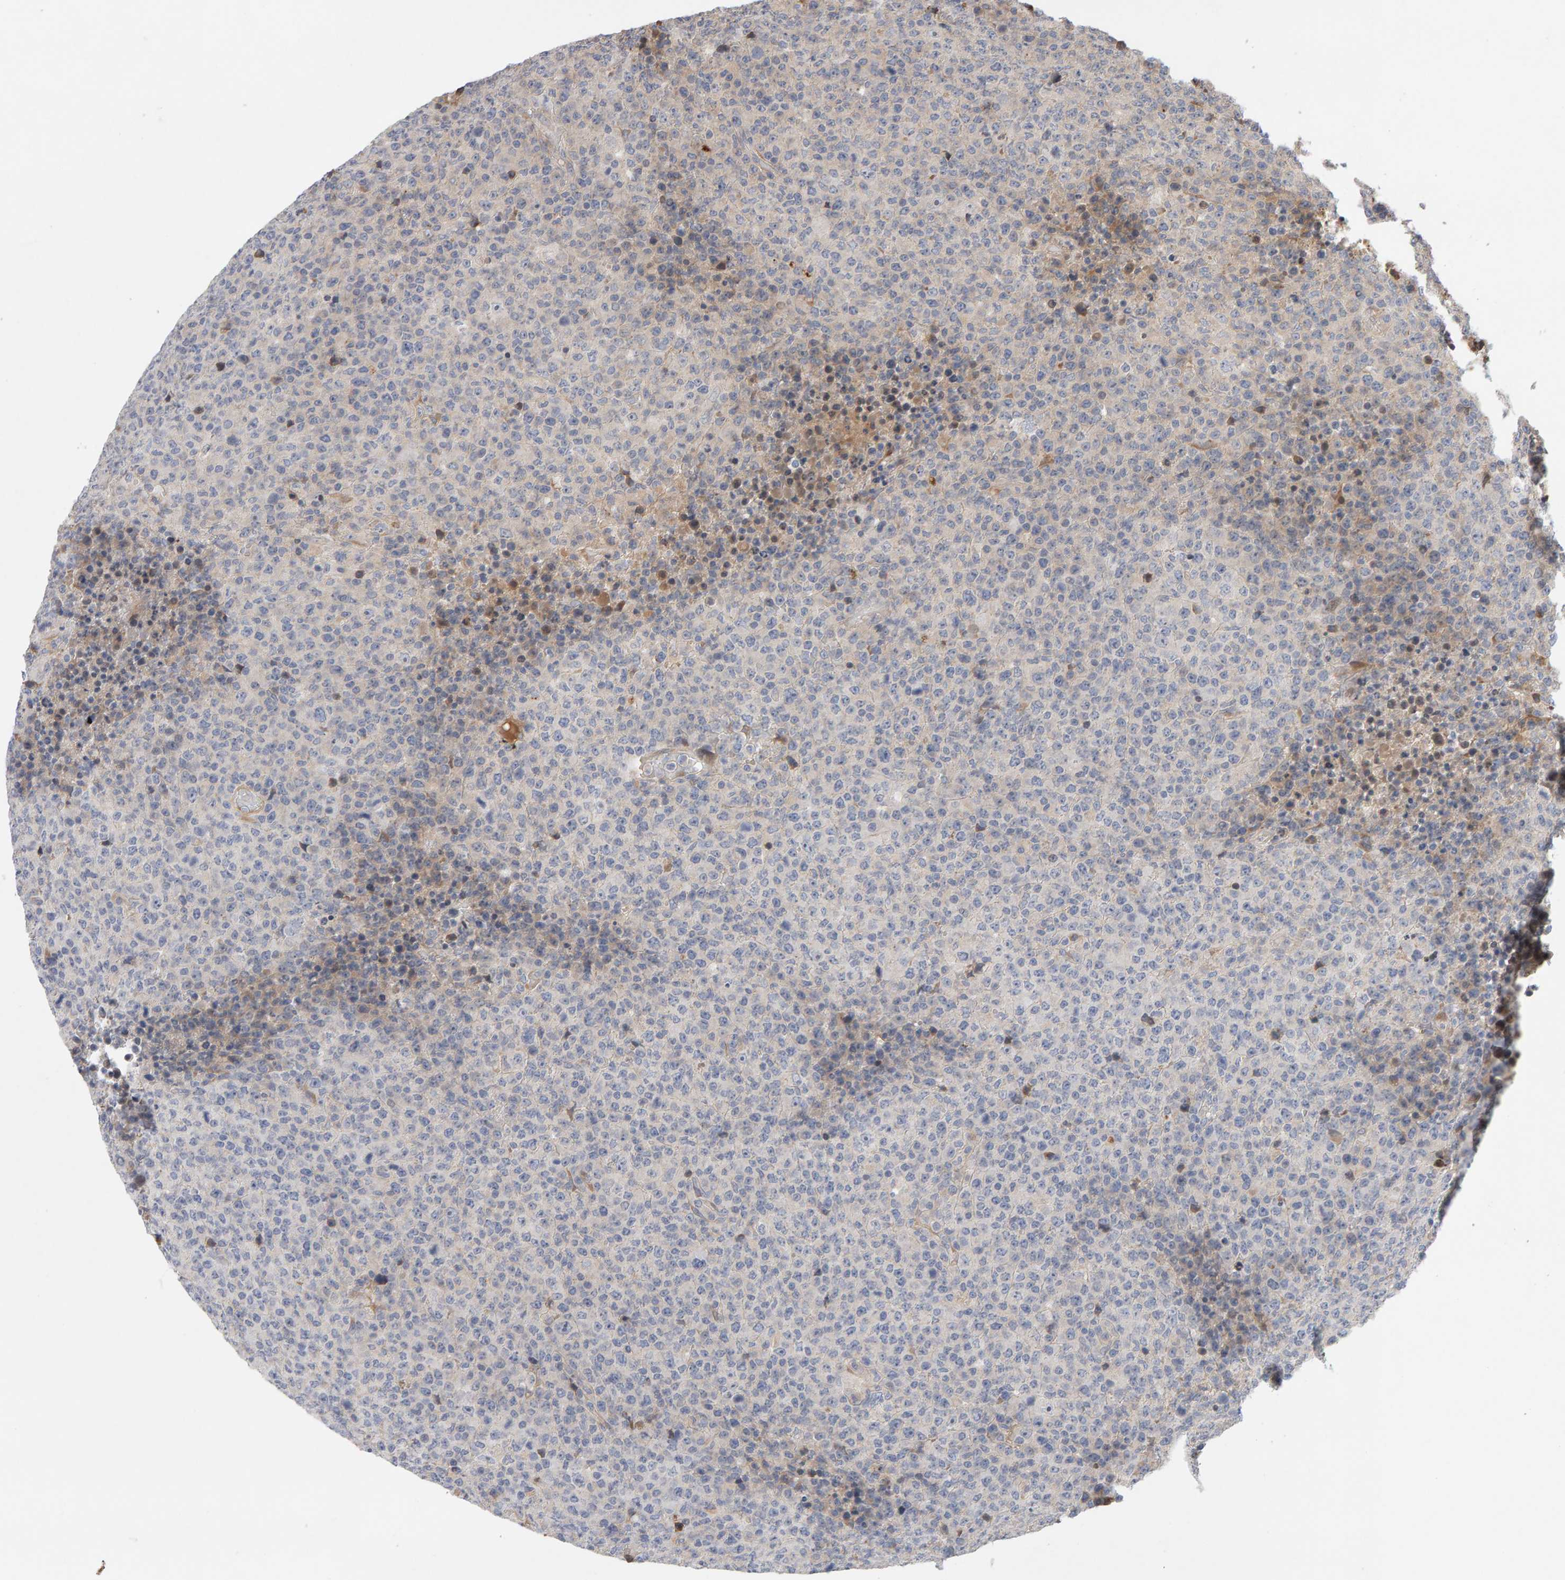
{"staining": {"intensity": "negative", "quantity": "none", "location": "none"}, "tissue": "lymphoma", "cell_type": "Tumor cells", "image_type": "cancer", "snomed": [{"axis": "morphology", "description": "Malignant lymphoma, non-Hodgkin's type, High grade"}, {"axis": "topography", "description": "Lymph node"}], "caption": "Immunohistochemistry (IHC) image of neoplastic tissue: high-grade malignant lymphoma, non-Hodgkin's type stained with DAB (3,3'-diaminobenzidine) demonstrates no significant protein staining in tumor cells. (DAB (3,3'-diaminobenzidine) immunohistochemistry (IHC) with hematoxylin counter stain).", "gene": "LZTS1", "patient": {"sex": "male", "age": 13}}